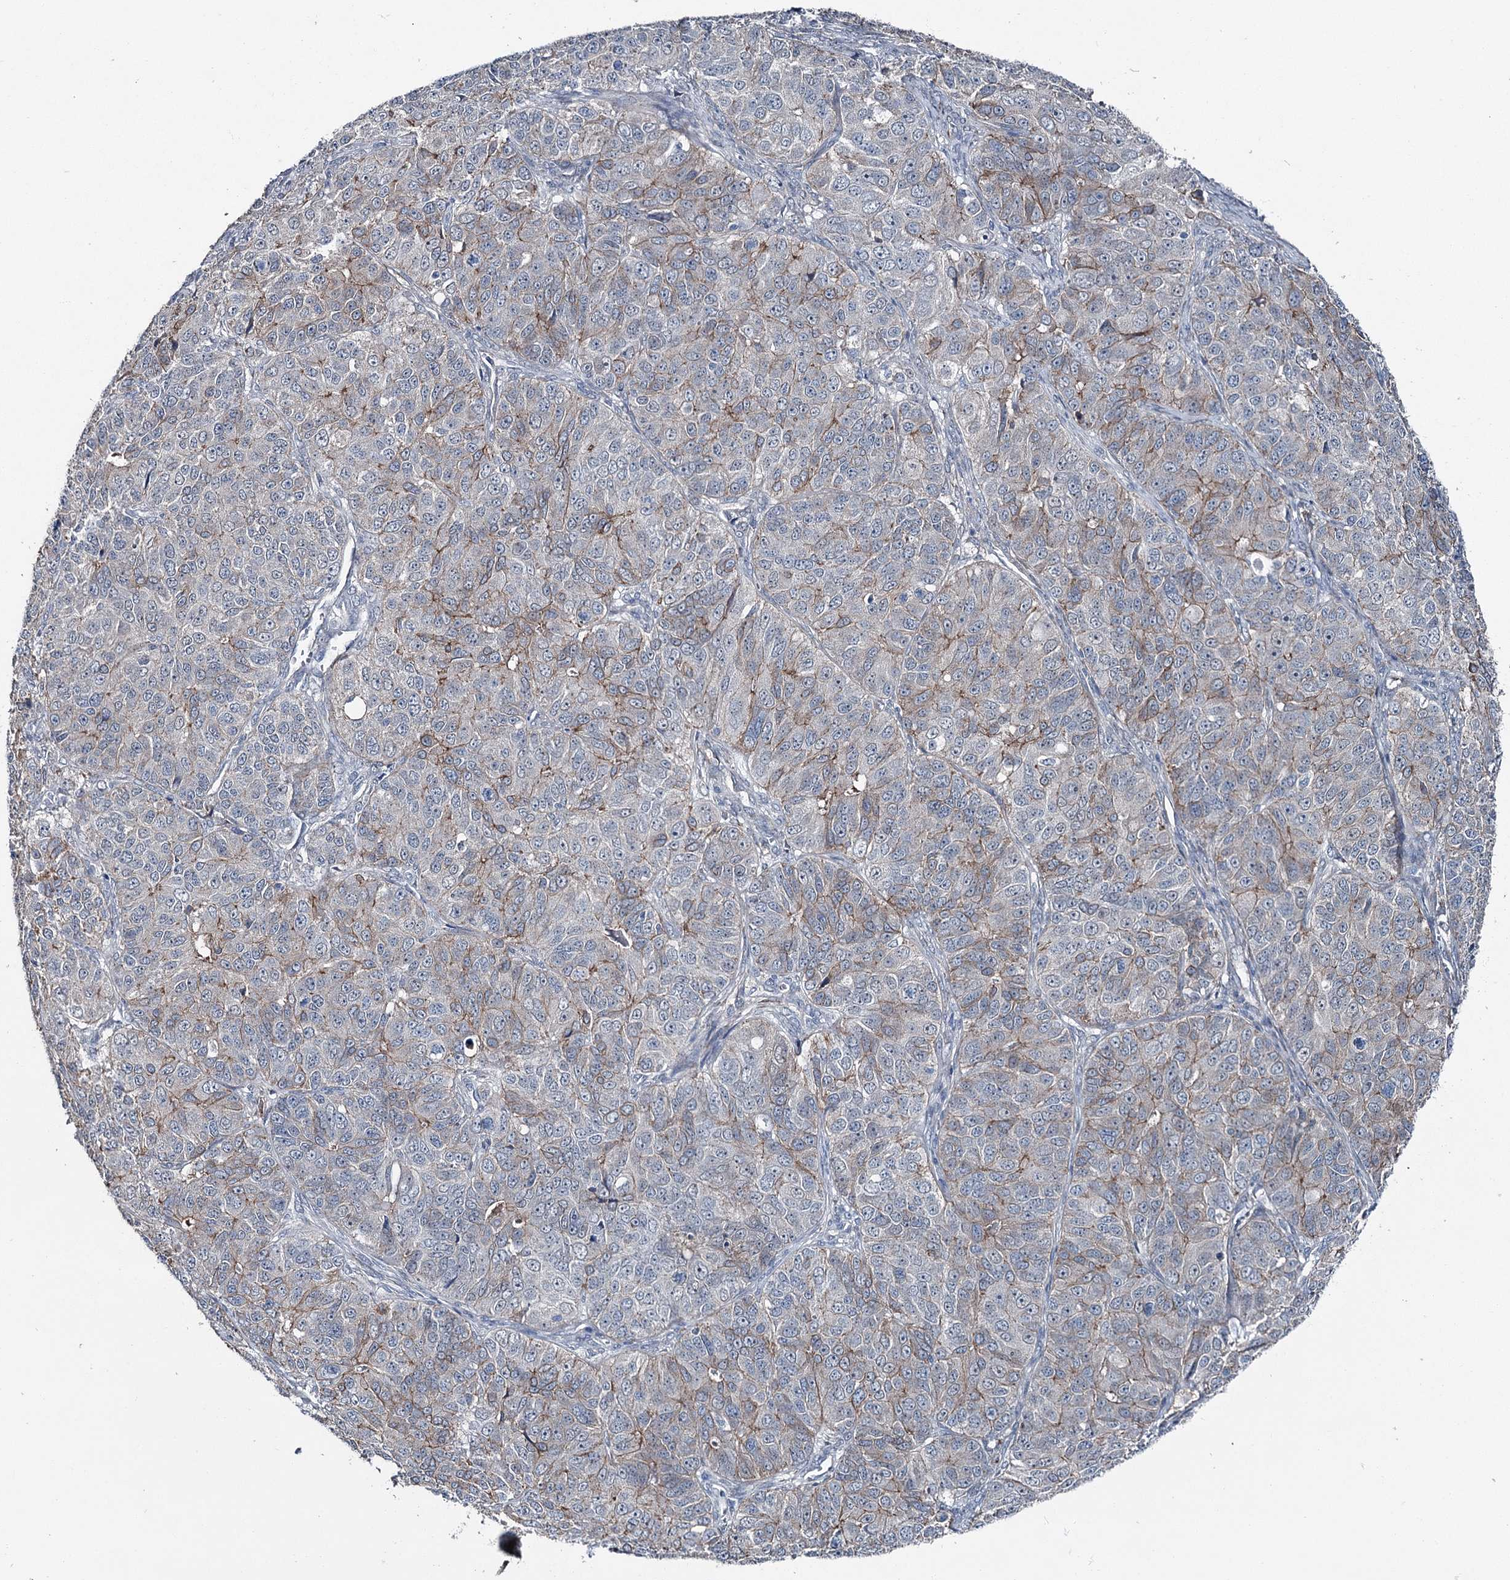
{"staining": {"intensity": "moderate", "quantity": "<25%", "location": "cytoplasmic/membranous"}, "tissue": "ovarian cancer", "cell_type": "Tumor cells", "image_type": "cancer", "snomed": [{"axis": "morphology", "description": "Carcinoma, endometroid"}, {"axis": "topography", "description": "Ovary"}], "caption": "Approximately <25% of tumor cells in ovarian cancer display moderate cytoplasmic/membranous protein expression as visualized by brown immunohistochemical staining.", "gene": "FAM120B", "patient": {"sex": "female", "age": 51}}